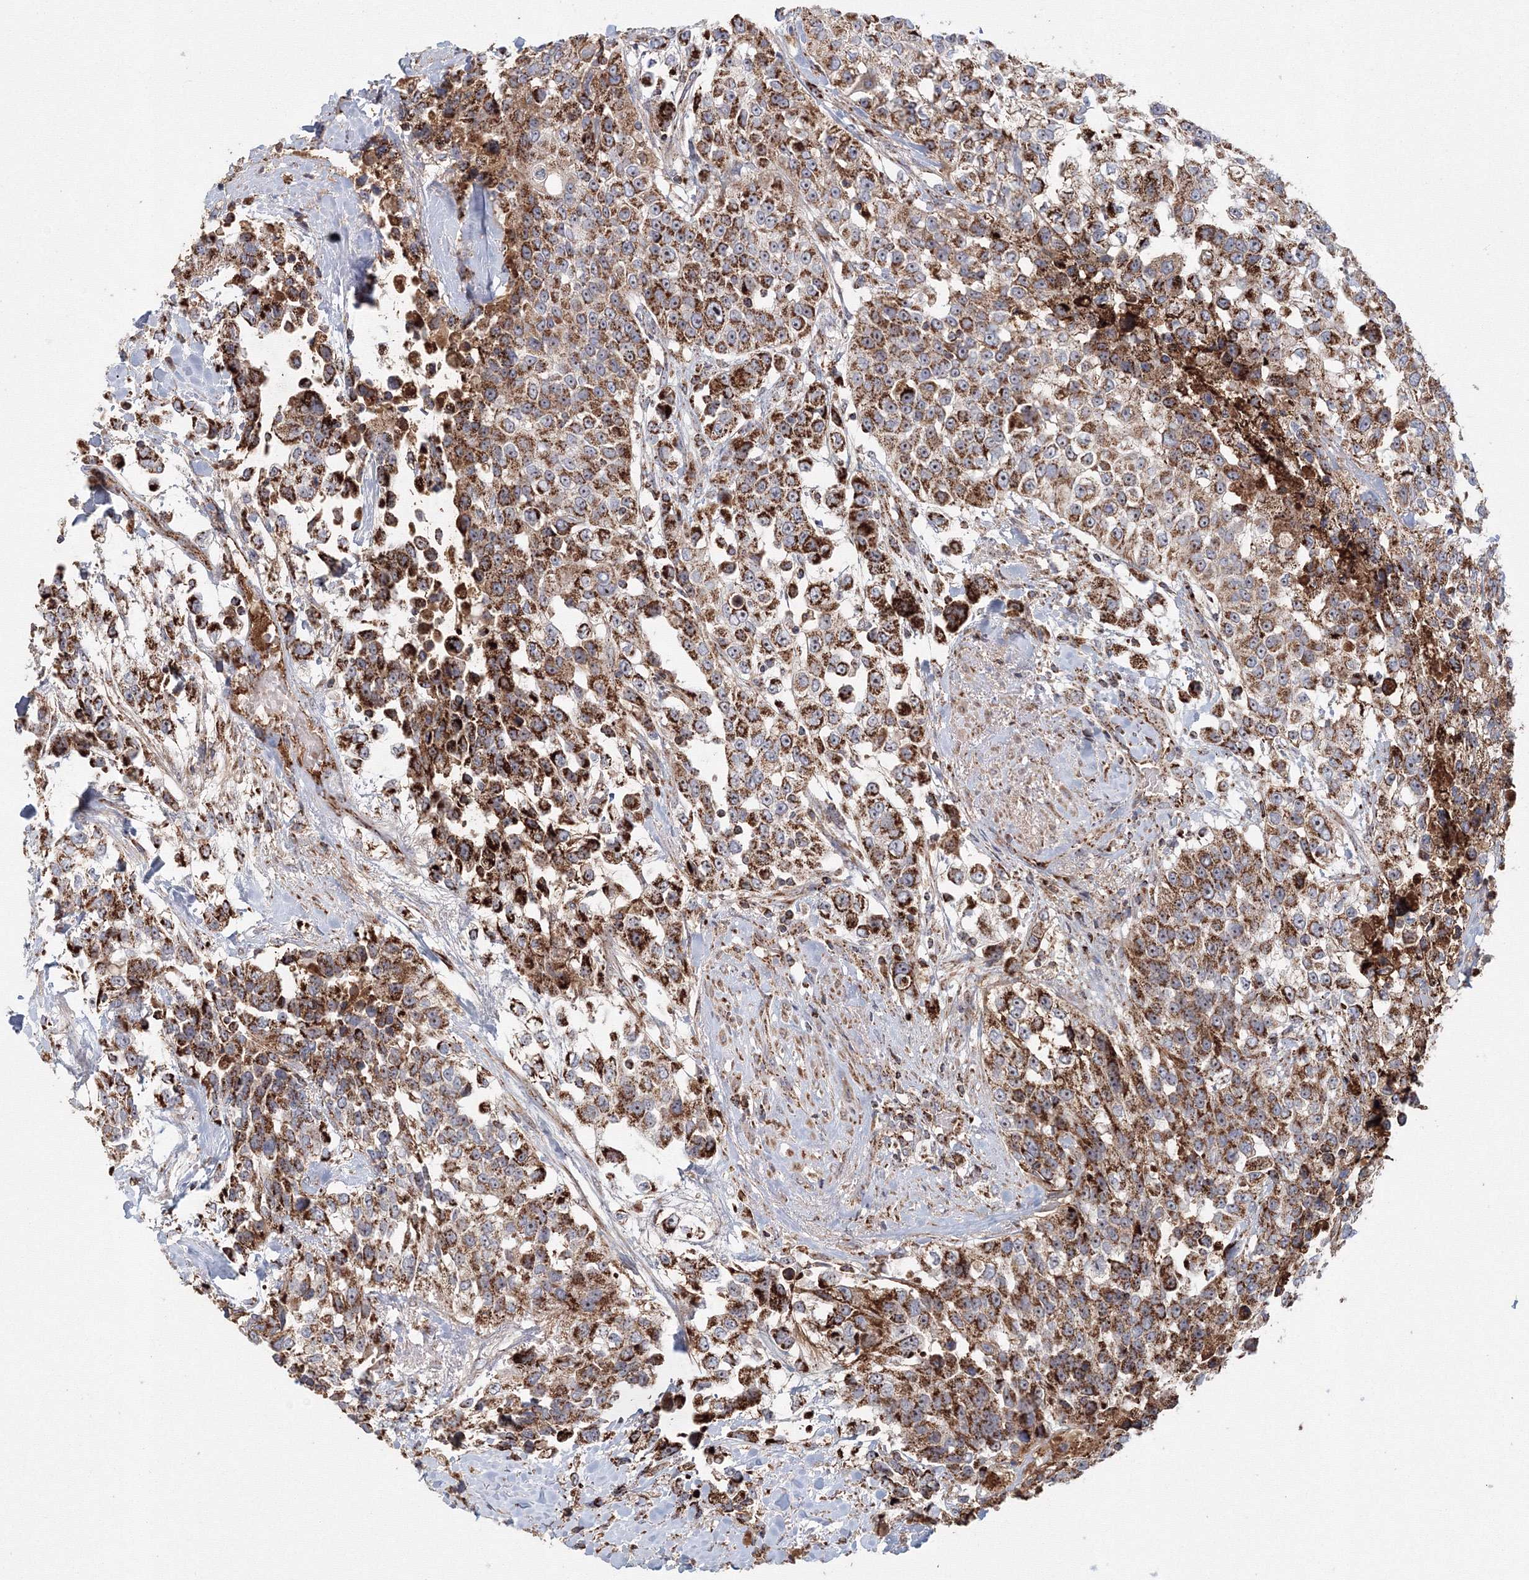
{"staining": {"intensity": "strong", "quantity": ">75%", "location": "cytoplasmic/membranous"}, "tissue": "urothelial cancer", "cell_type": "Tumor cells", "image_type": "cancer", "snomed": [{"axis": "morphology", "description": "Urothelial carcinoma, High grade"}, {"axis": "topography", "description": "Urinary bladder"}], "caption": "IHC (DAB) staining of urothelial cancer demonstrates strong cytoplasmic/membranous protein positivity in about >75% of tumor cells.", "gene": "GRPEL1", "patient": {"sex": "female", "age": 80}}